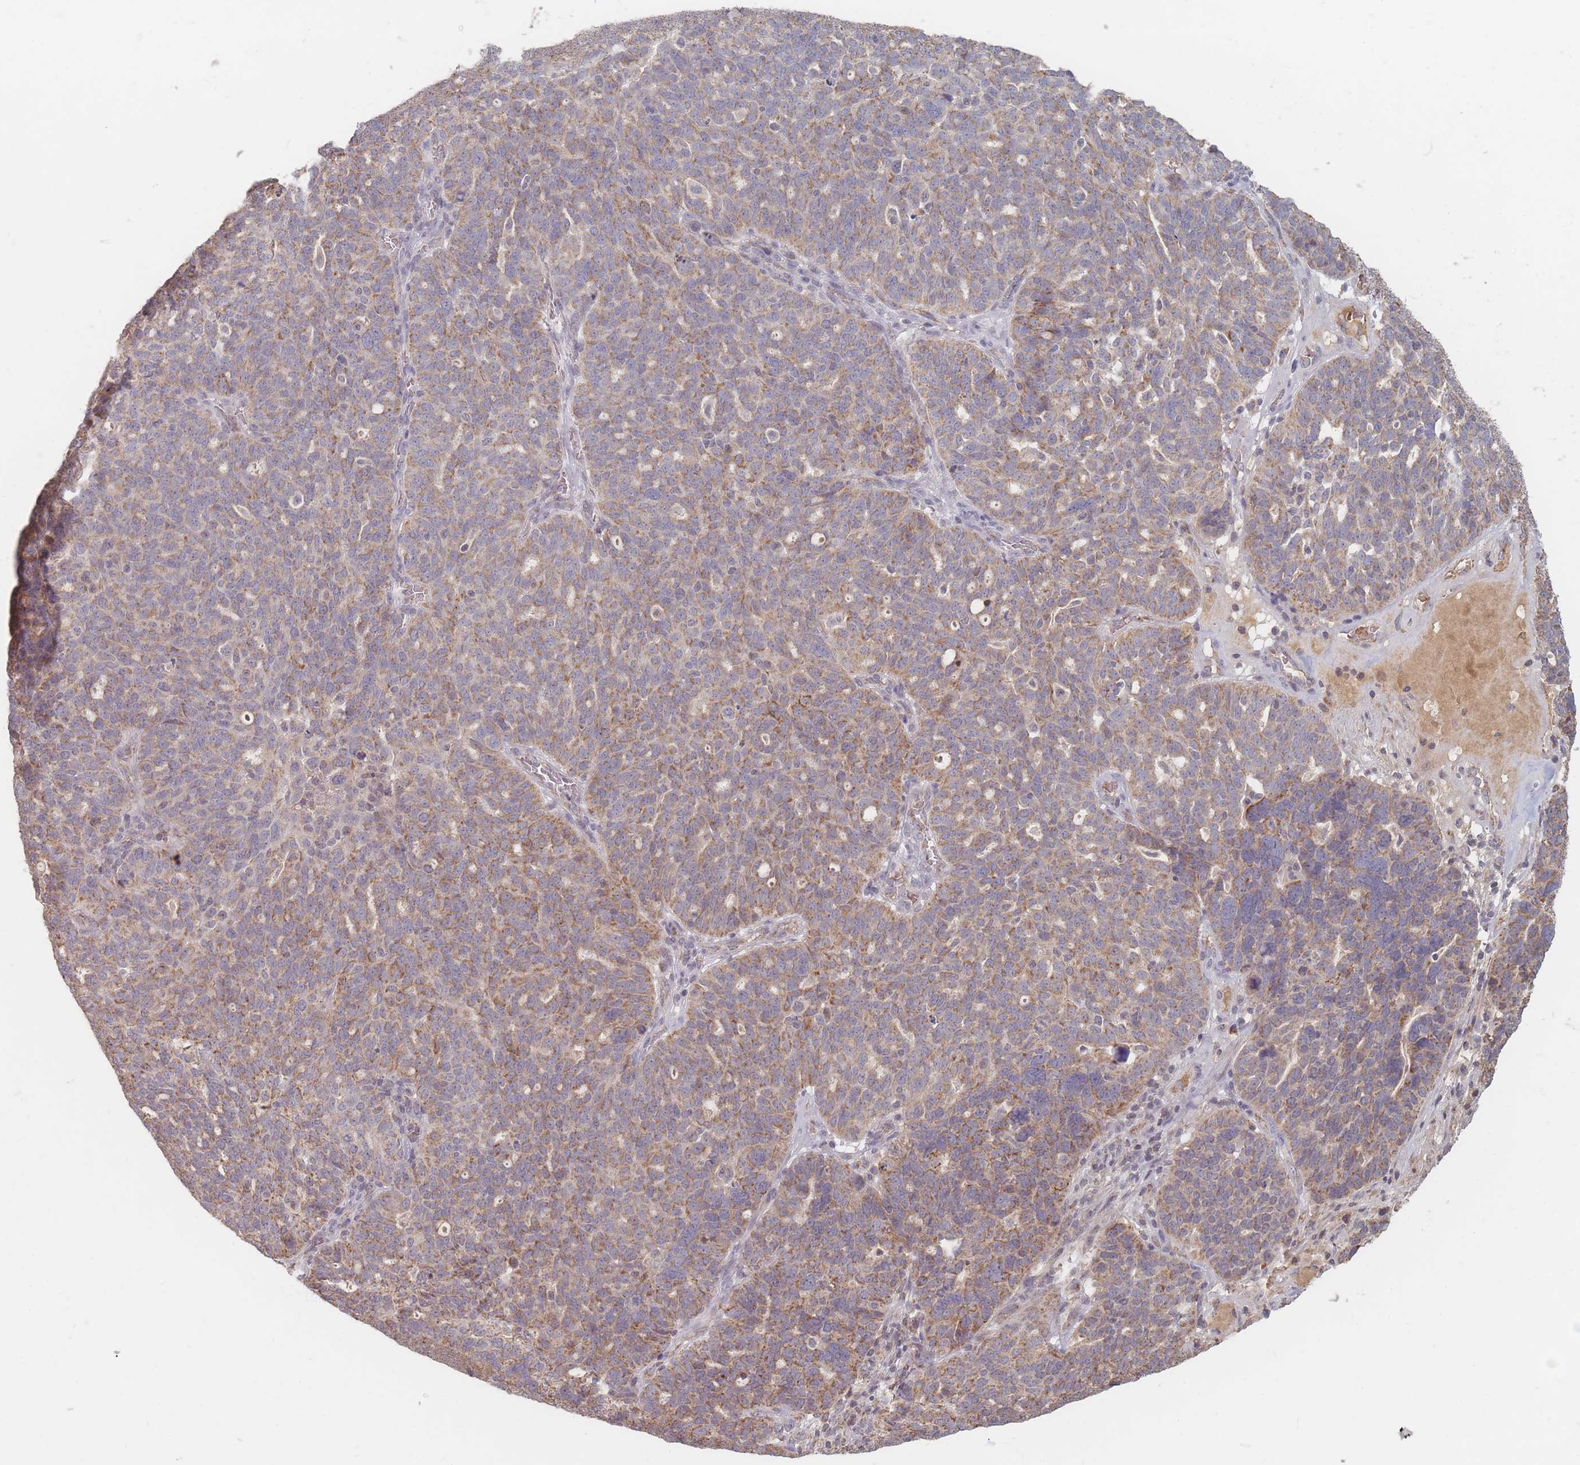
{"staining": {"intensity": "moderate", "quantity": ">75%", "location": "cytoplasmic/membranous"}, "tissue": "ovarian cancer", "cell_type": "Tumor cells", "image_type": "cancer", "snomed": [{"axis": "morphology", "description": "Cystadenocarcinoma, serous, NOS"}, {"axis": "topography", "description": "Ovary"}], "caption": "An IHC histopathology image of neoplastic tissue is shown. Protein staining in brown labels moderate cytoplasmic/membranous positivity in ovarian cancer within tumor cells. (Brightfield microscopy of DAB IHC at high magnification).", "gene": "OR2M4", "patient": {"sex": "female", "age": 59}}